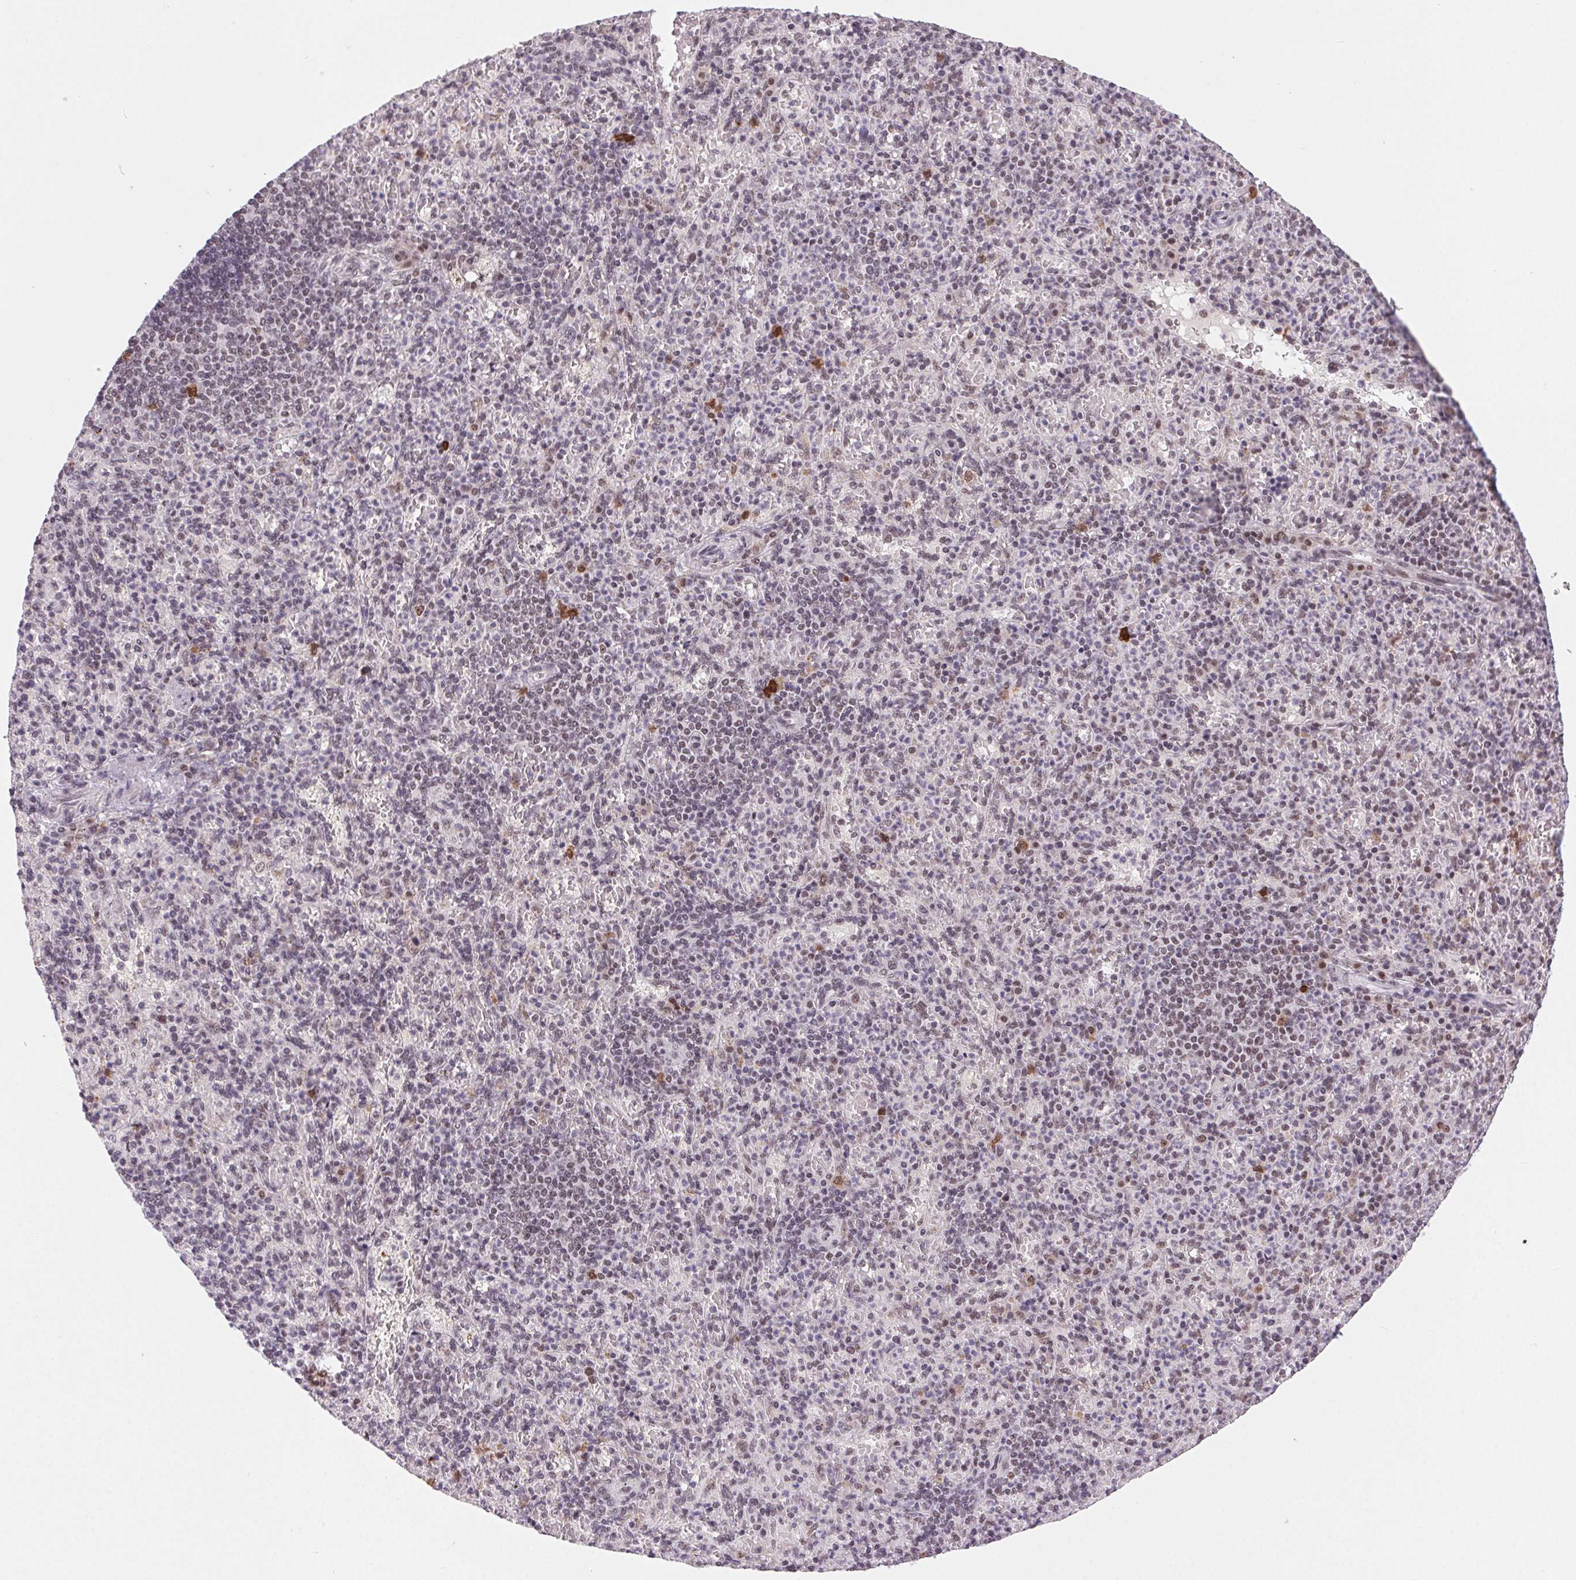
{"staining": {"intensity": "weak", "quantity": "25%-75%", "location": "nuclear"}, "tissue": "spleen", "cell_type": "Cells in red pulp", "image_type": "normal", "snomed": [{"axis": "morphology", "description": "Normal tissue, NOS"}, {"axis": "topography", "description": "Spleen"}], "caption": "IHC of benign human spleen exhibits low levels of weak nuclear staining in approximately 25%-75% of cells in red pulp.", "gene": "CD2BP2", "patient": {"sex": "female", "age": 74}}